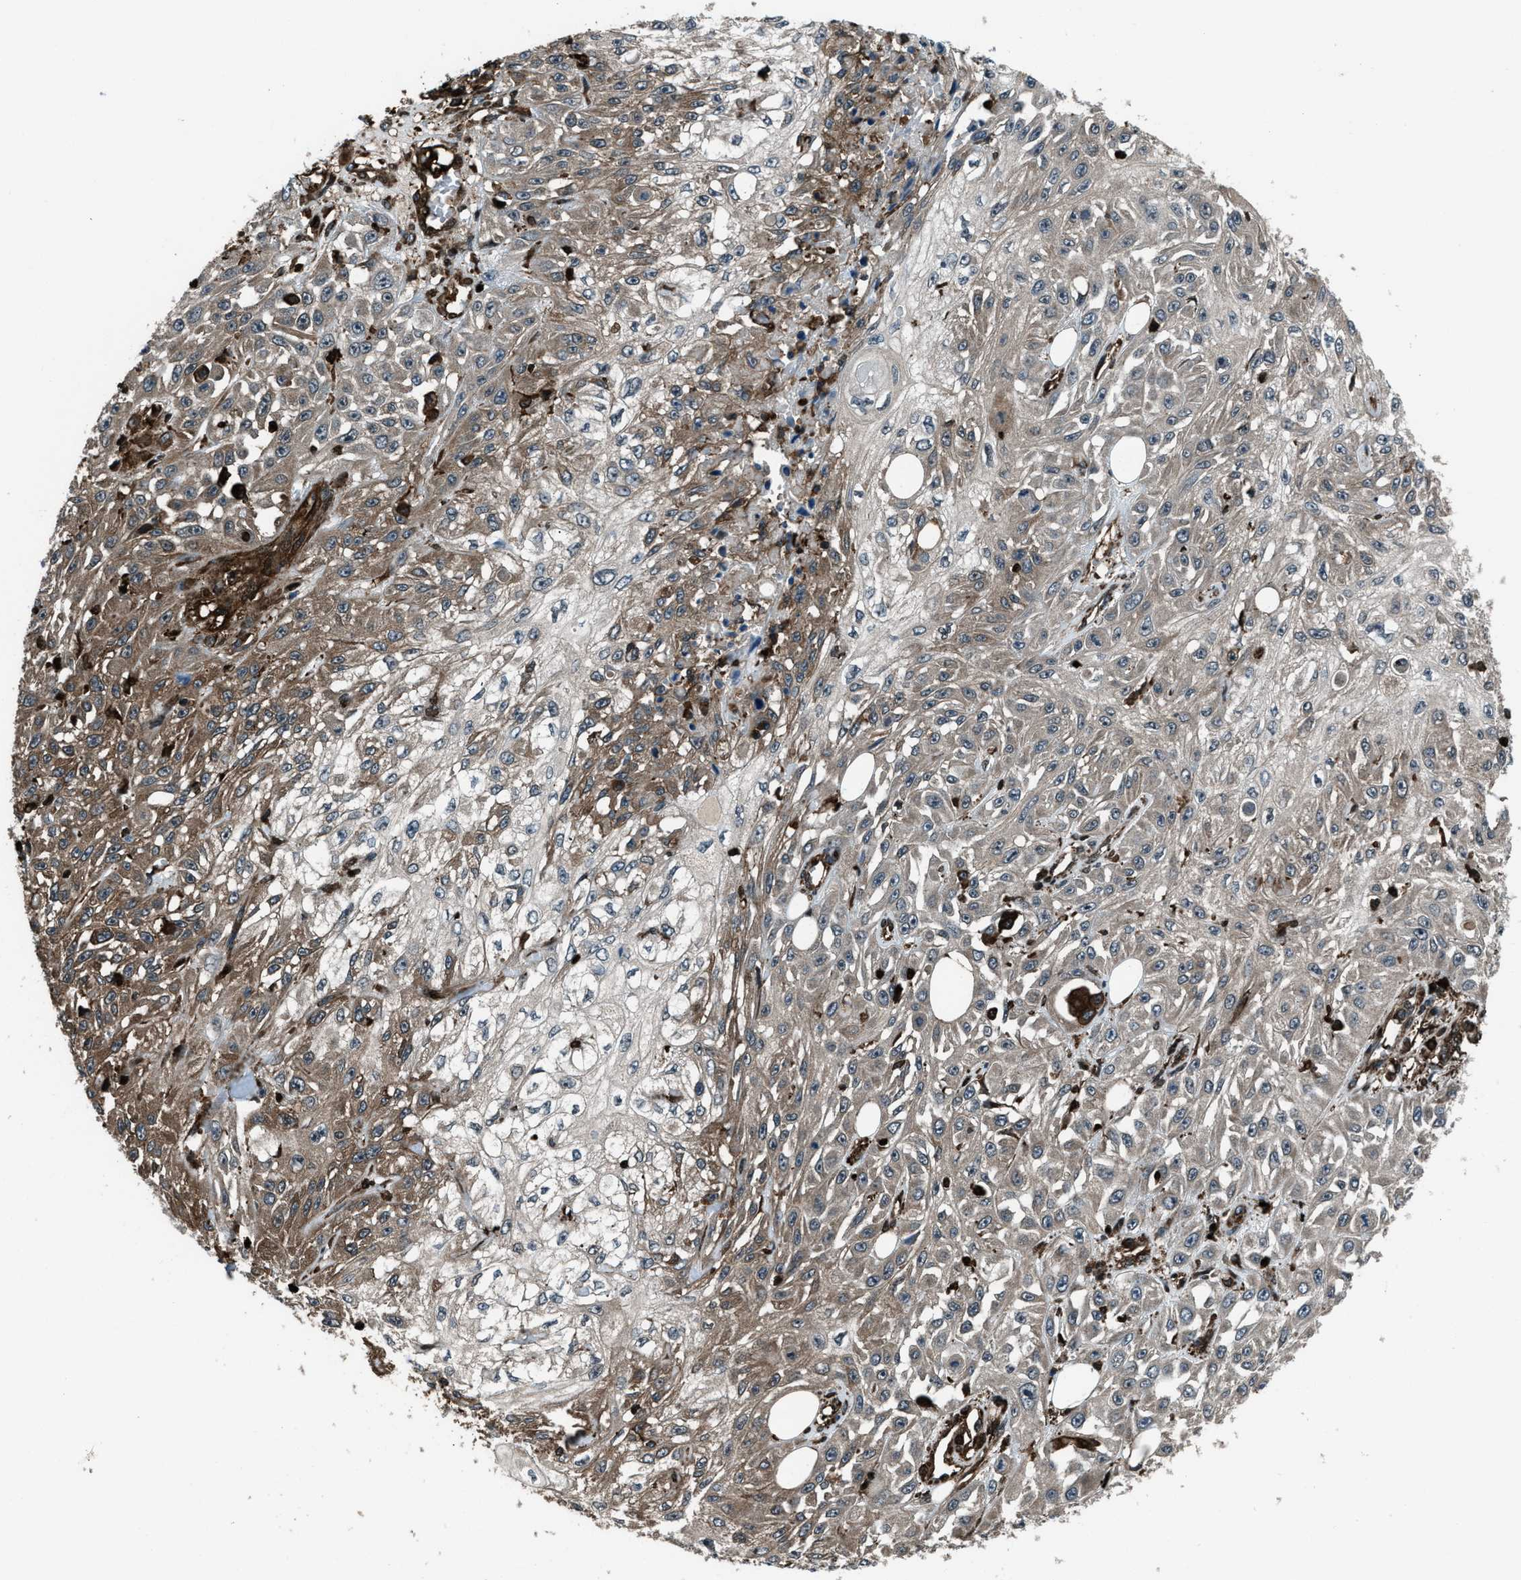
{"staining": {"intensity": "moderate", "quantity": "25%-75%", "location": "cytoplasmic/membranous"}, "tissue": "skin cancer", "cell_type": "Tumor cells", "image_type": "cancer", "snomed": [{"axis": "morphology", "description": "Squamous cell carcinoma, NOS"}, {"axis": "morphology", "description": "Squamous cell carcinoma, metastatic, NOS"}, {"axis": "topography", "description": "Skin"}, {"axis": "topography", "description": "Lymph node"}], "caption": "IHC micrograph of neoplastic tissue: human skin cancer stained using immunohistochemistry exhibits medium levels of moderate protein expression localized specifically in the cytoplasmic/membranous of tumor cells, appearing as a cytoplasmic/membranous brown color.", "gene": "SNX30", "patient": {"sex": "male", "age": 75}}